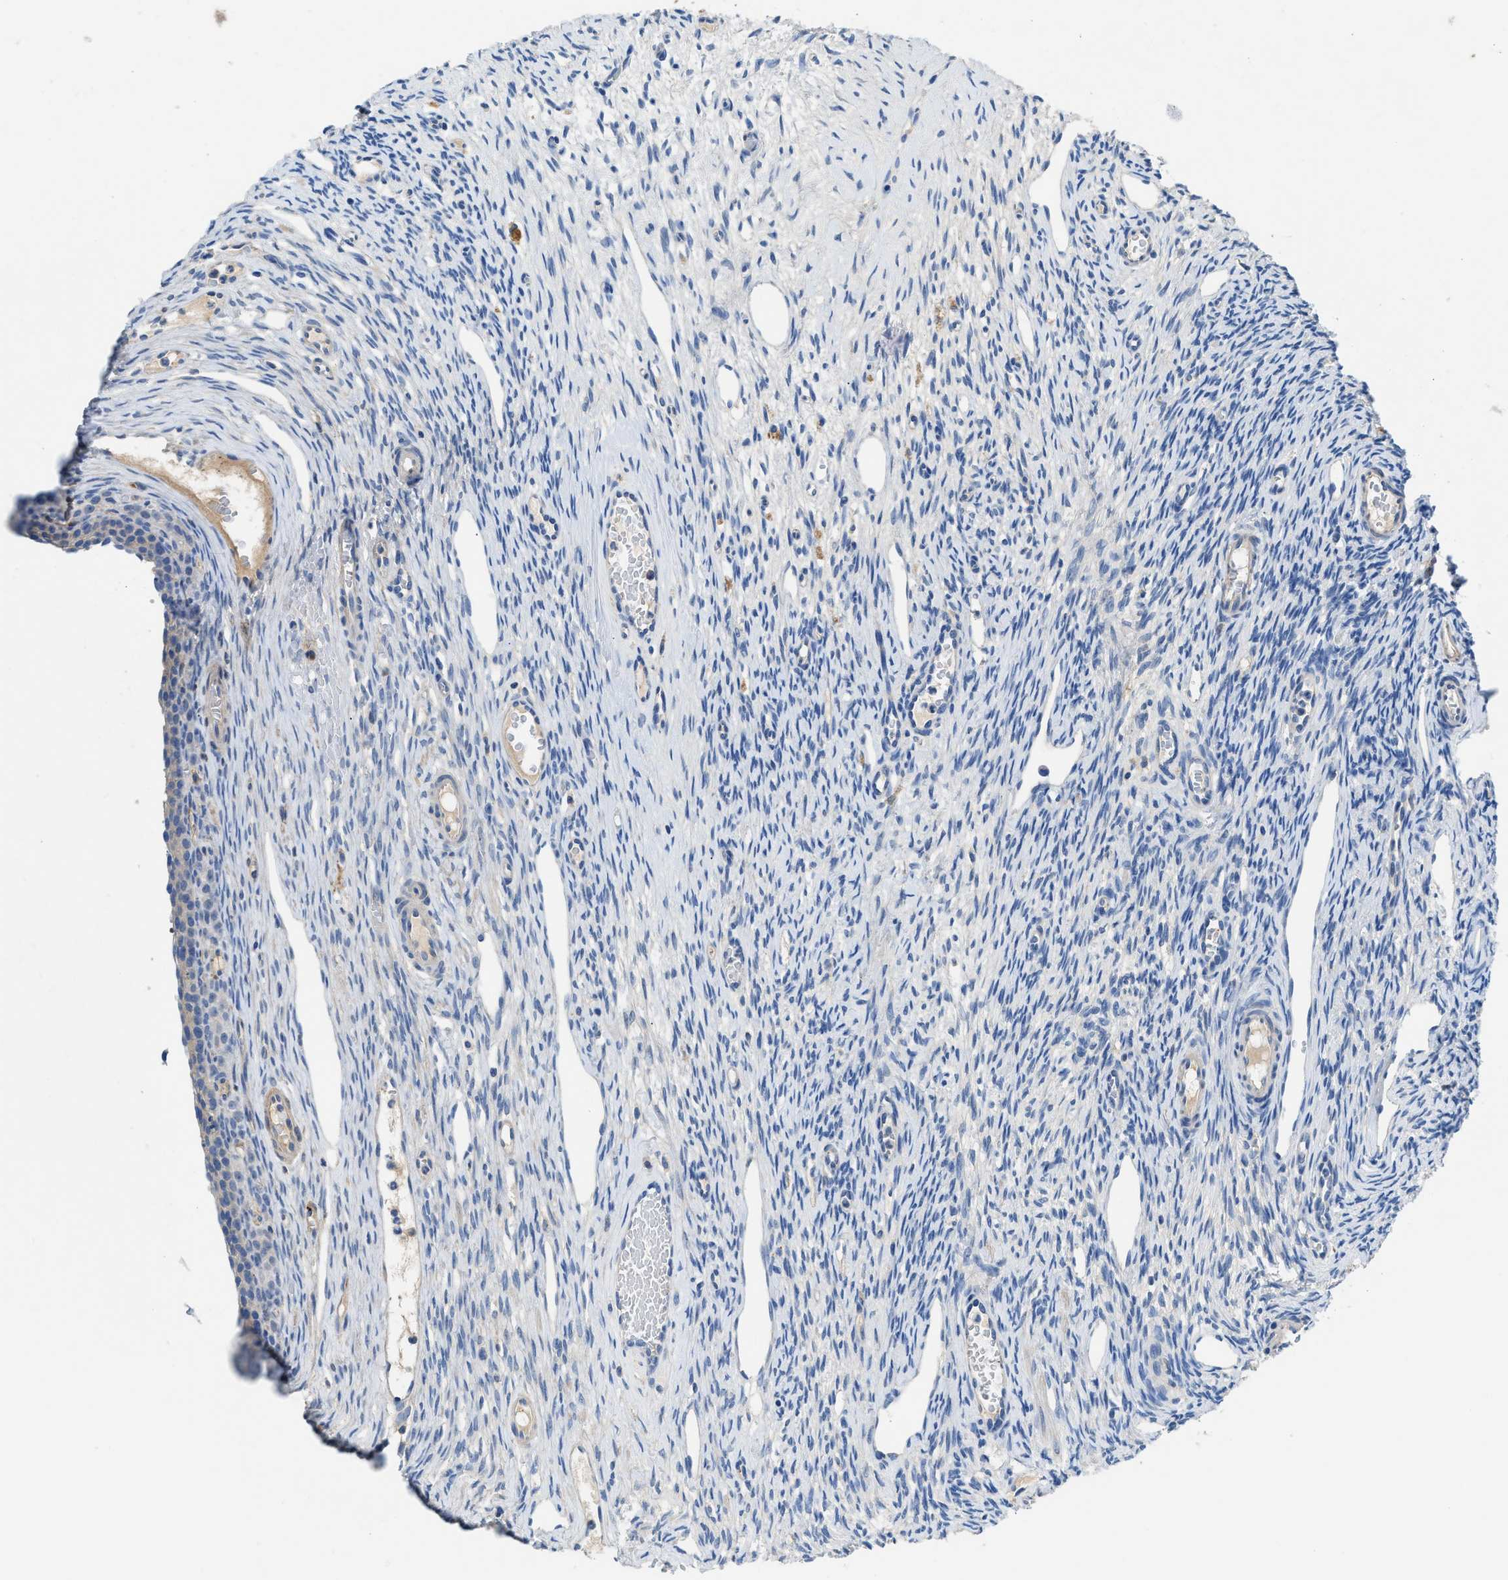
{"staining": {"intensity": "negative", "quantity": "none", "location": "none"}, "tissue": "ovary", "cell_type": "Follicle cells", "image_type": "normal", "snomed": [{"axis": "morphology", "description": "Normal tissue, NOS"}, {"axis": "topography", "description": "Ovary"}], "caption": "Unremarkable ovary was stained to show a protein in brown. There is no significant expression in follicle cells. Brightfield microscopy of IHC stained with DAB (3,3'-diaminobenzidine) (brown) and hematoxylin (blue), captured at high magnification.", "gene": "SLC10A6", "patient": {"sex": "female", "age": 33}}